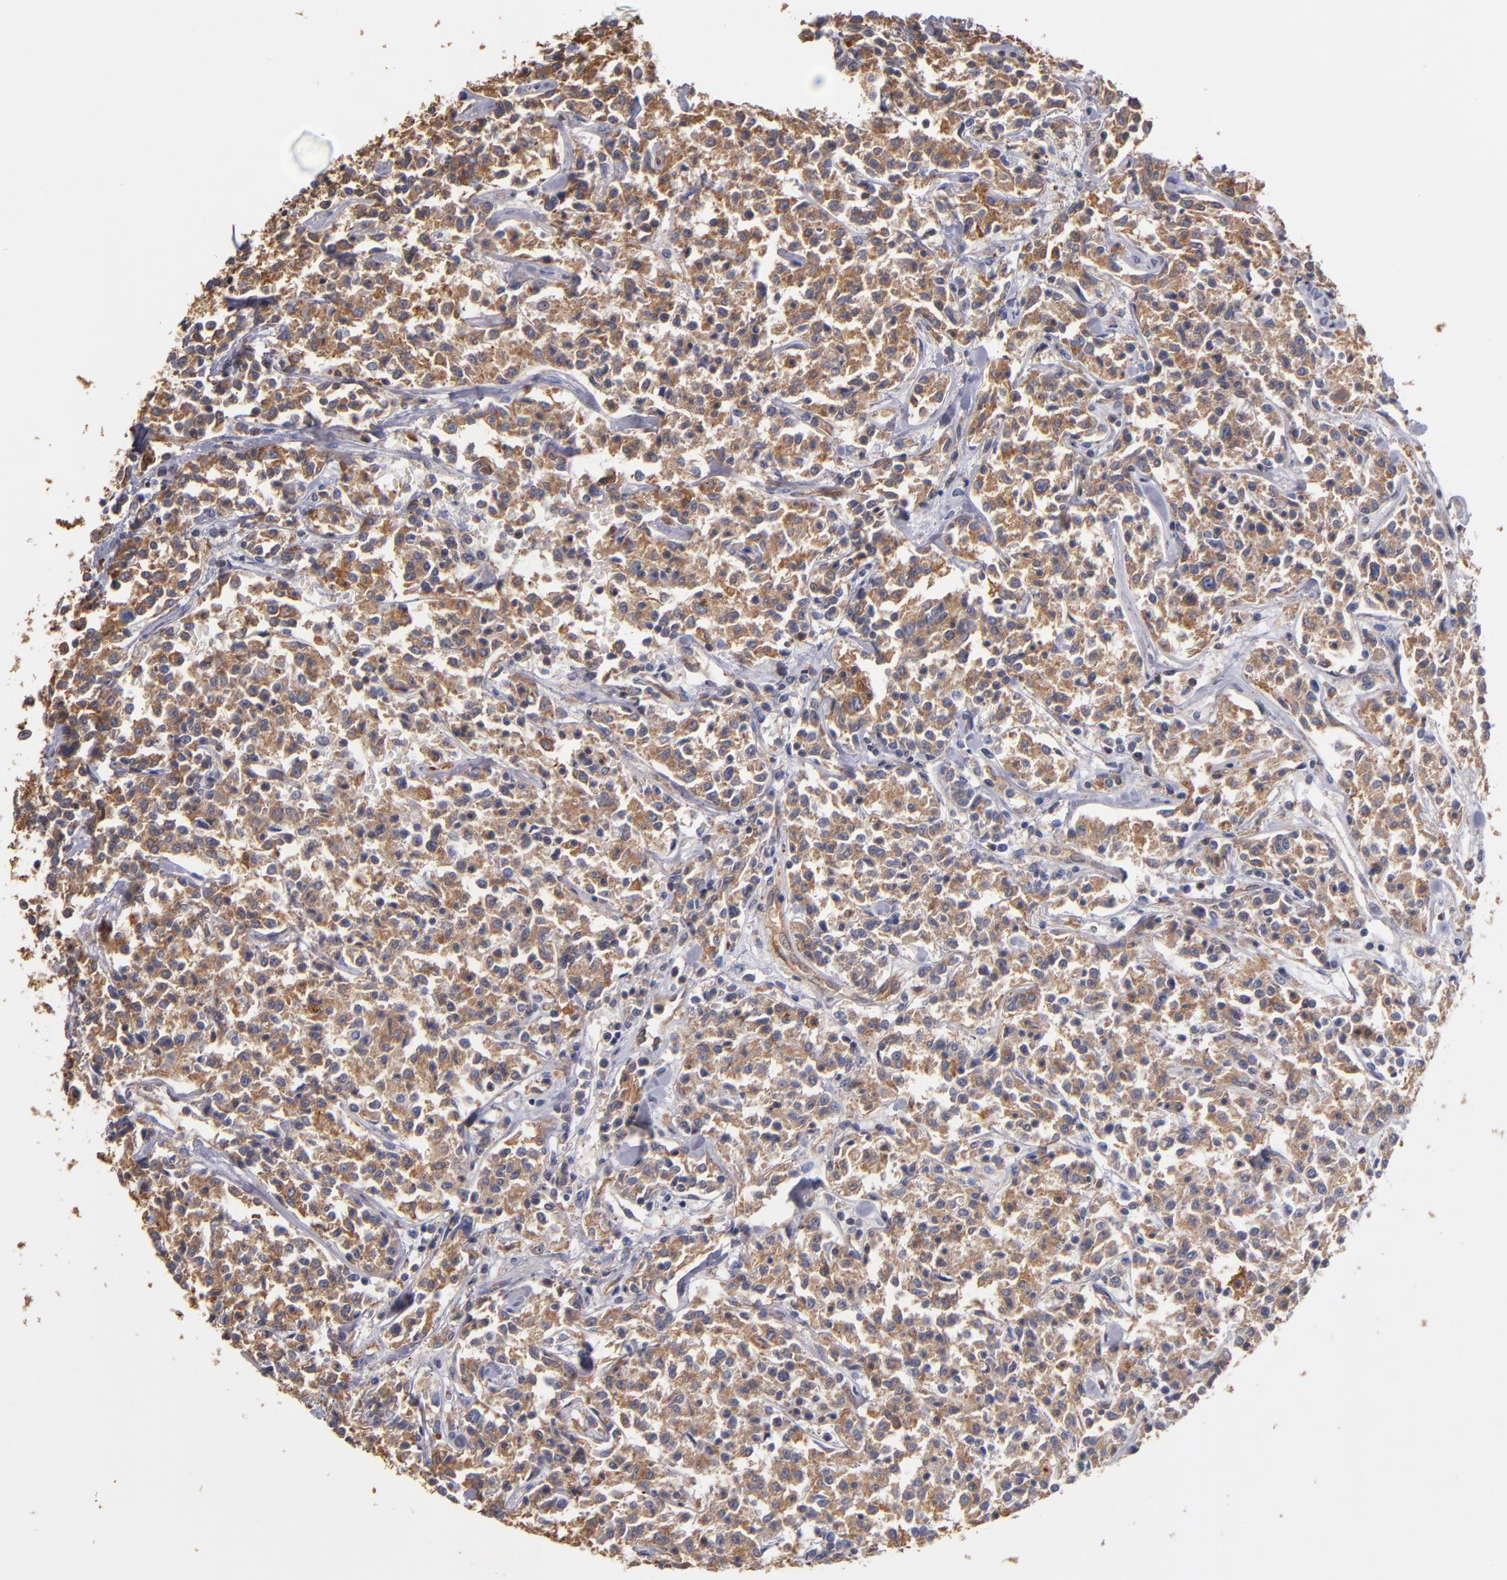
{"staining": {"intensity": "weak", "quantity": ">75%", "location": "cytoplasmic/membranous"}, "tissue": "lymphoma", "cell_type": "Tumor cells", "image_type": "cancer", "snomed": [{"axis": "morphology", "description": "Malignant lymphoma, non-Hodgkin's type, Low grade"}, {"axis": "topography", "description": "Small intestine"}], "caption": "A brown stain labels weak cytoplasmic/membranous positivity of a protein in low-grade malignant lymphoma, non-Hodgkin's type tumor cells. (Stains: DAB (3,3'-diaminobenzidine) in brown, nuclei in blue, Microscopy: brightfield microscopy at high magnification).", "gene": "ESYT2", "patient": {"sex": "female", "age": 59}}